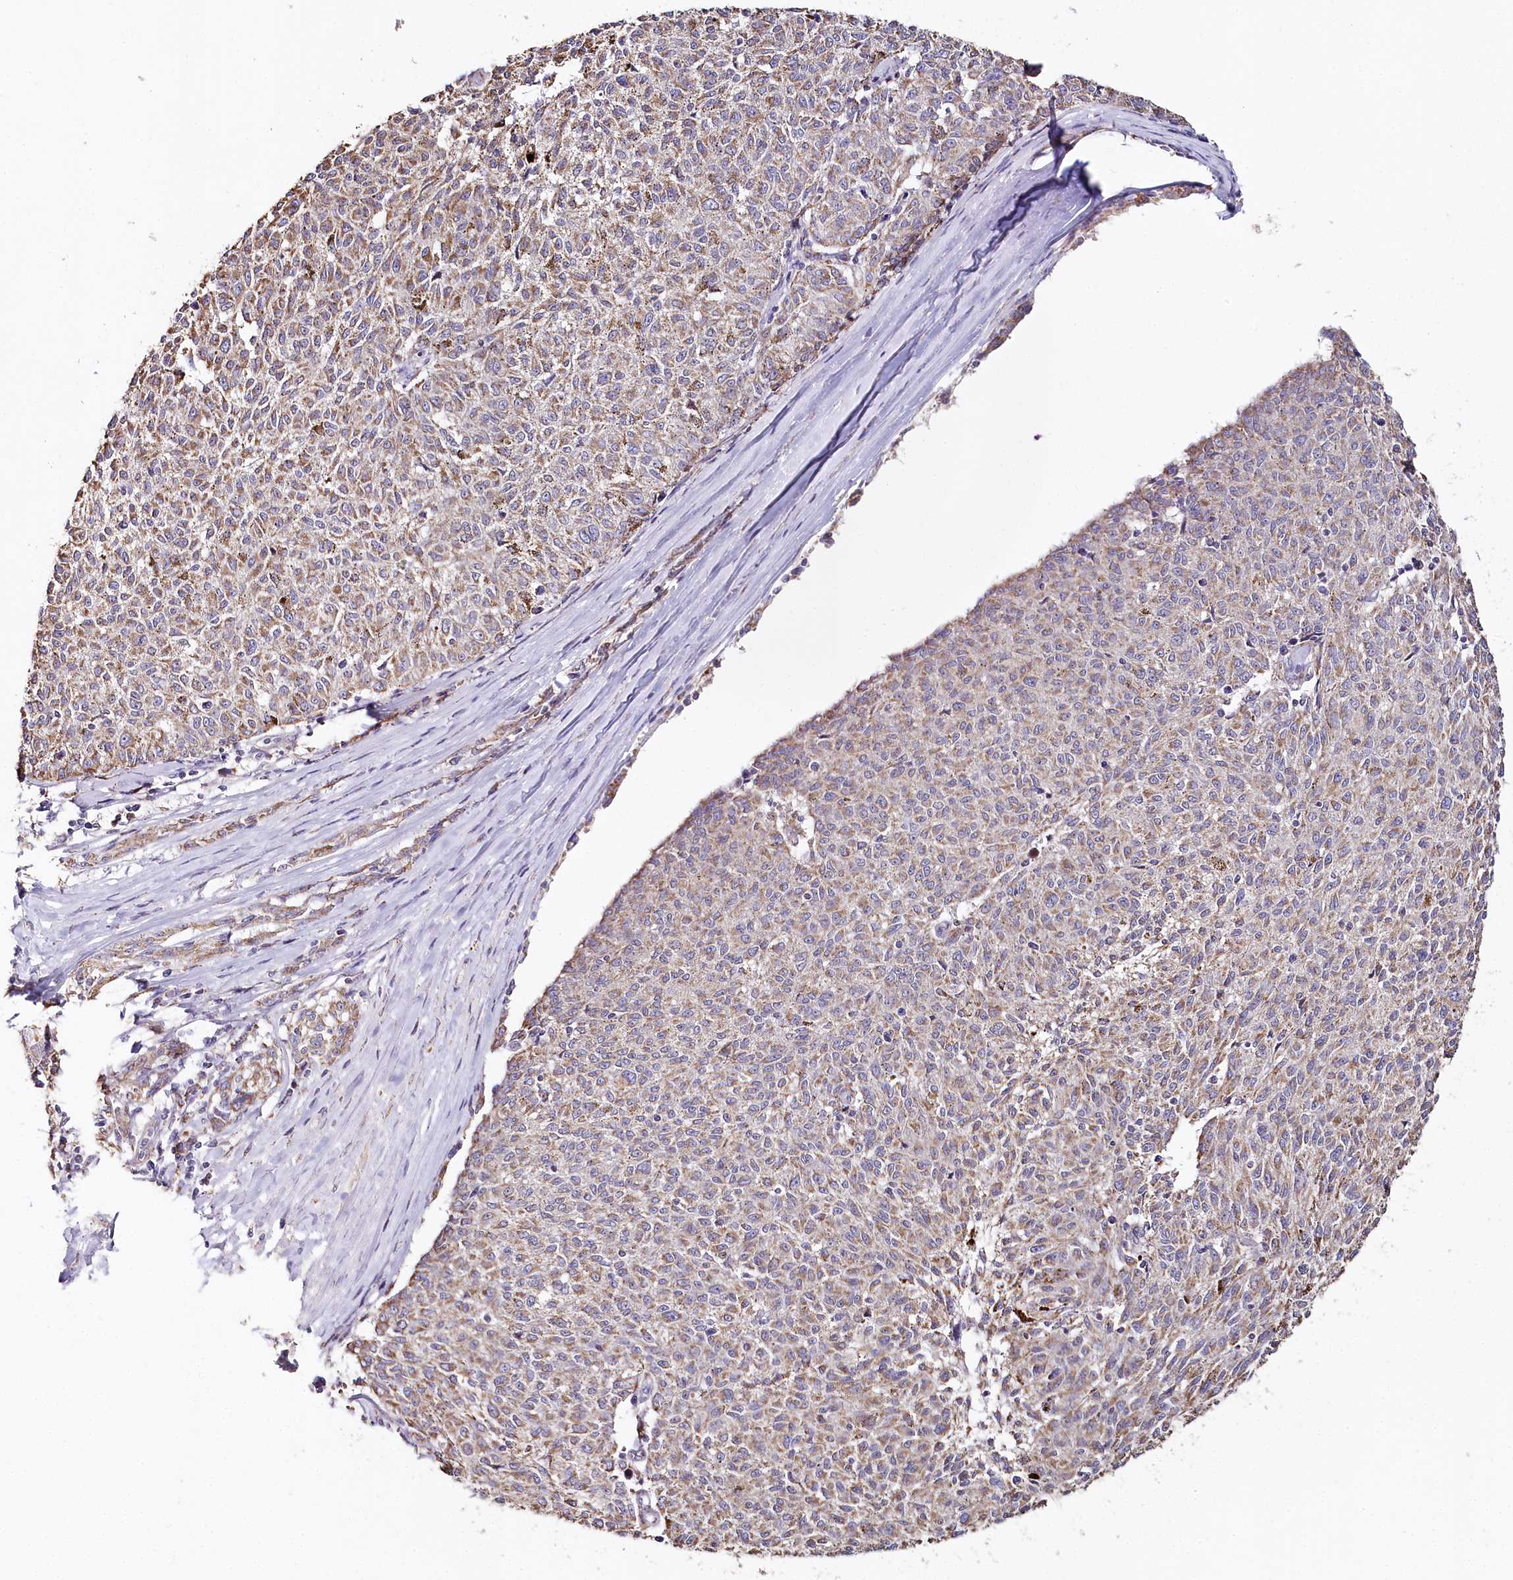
{"staining": {"intensity": "weak", "quantity": ">75%", "location": "cytoplasmic/membranous"}, "tissue": "melanoma", "cell_type": "Tumor cells", "image_type": "cancer", "snomed": [{"axis": "morphology", "description": "Malignant melanoma, NOS"}, {"axis": "topography", "description": "Skin"}], "caption": "Protein positivity by IHC displays weak cytoplasmic/membranous expression in approximately >75% of tumor cells in malignant melanoma. The protein is stained brown, and the nuclei are stained in blue (DAB IHC with brightfield microscopy, high magnification).", "gene": "MMP25", "patient": {"sex": "female", "age": 72}}